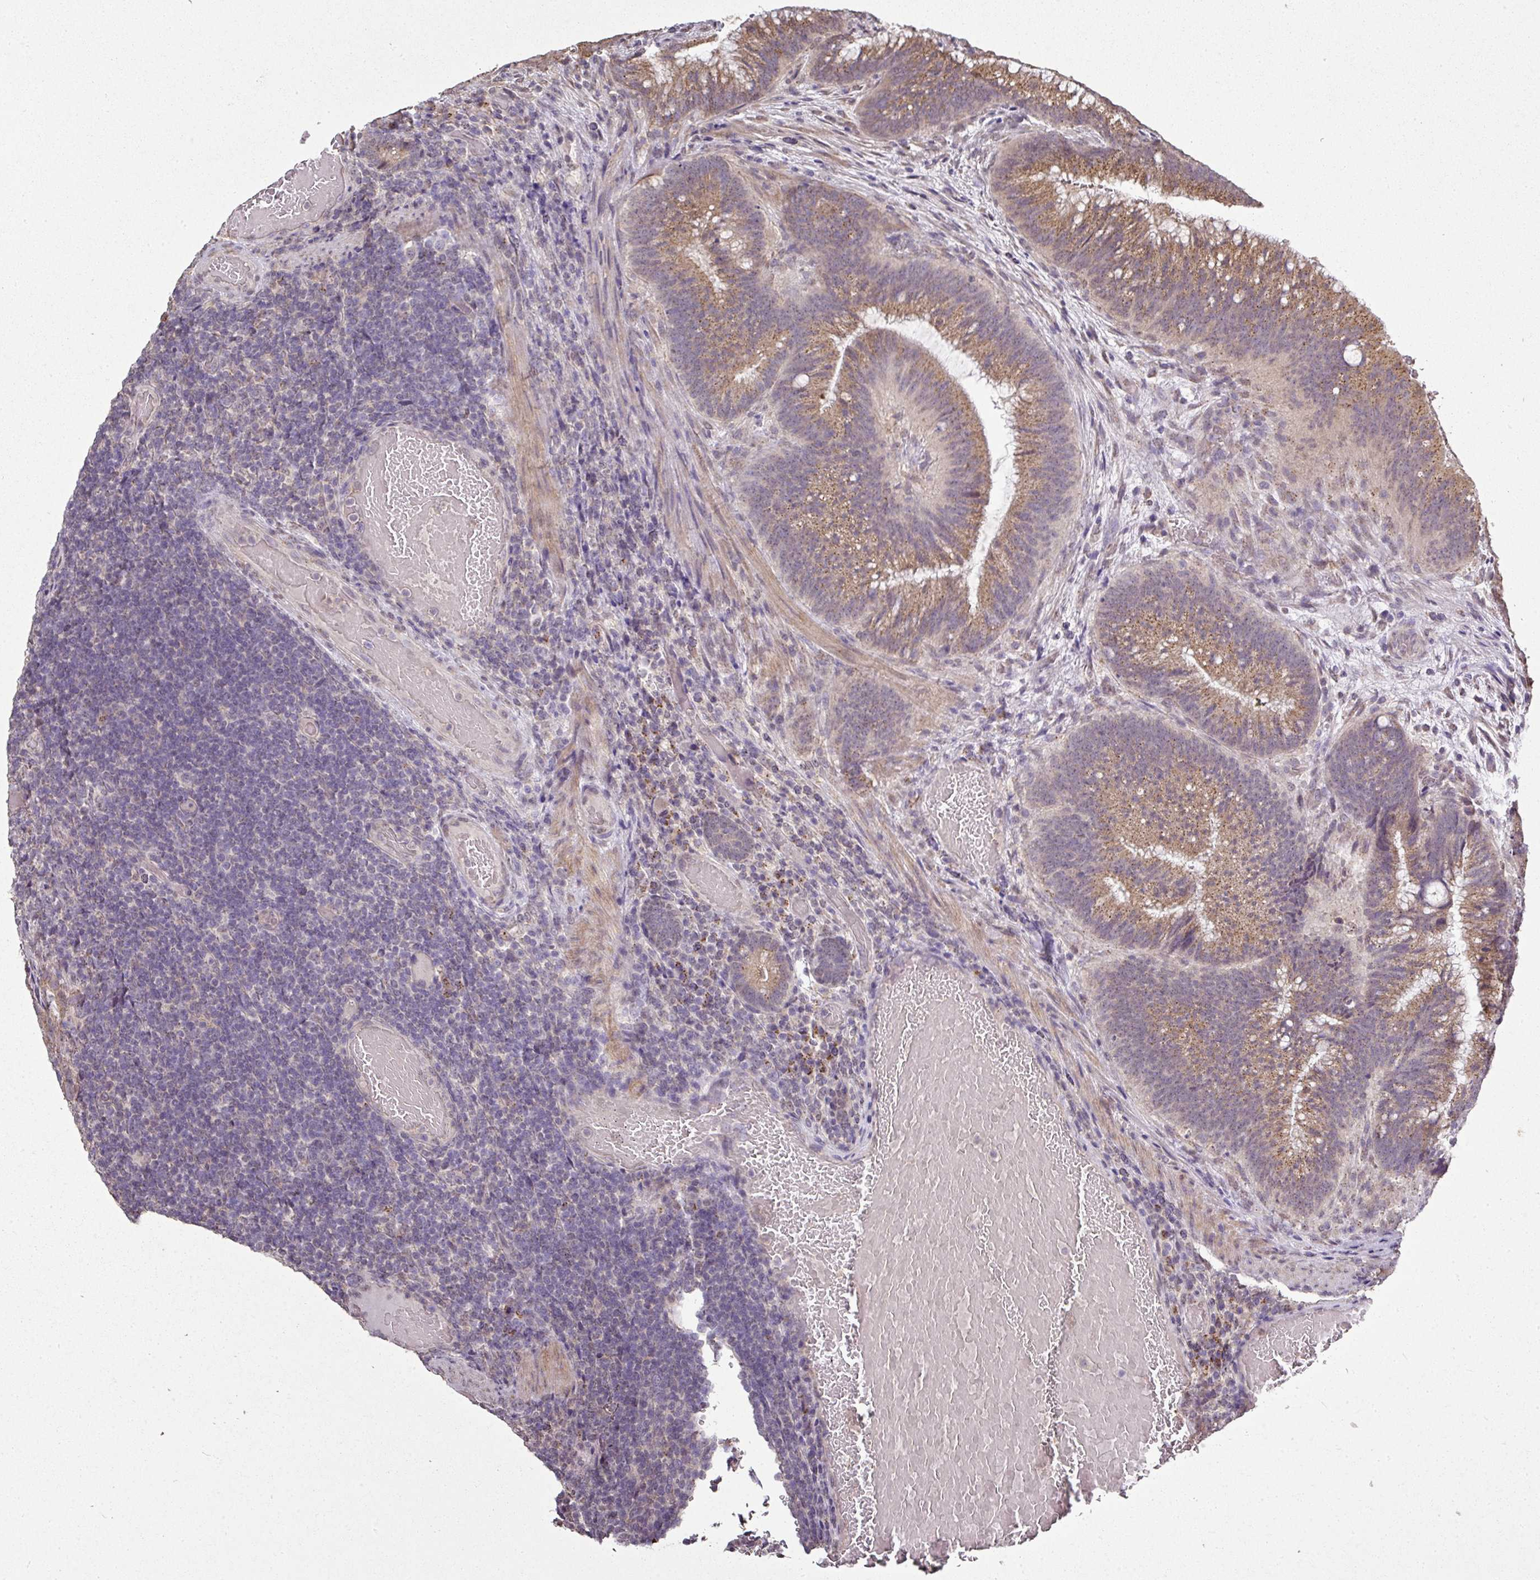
{"staining": {"intensity": "moderate", "quantity": ">75%", "location": "cytoplasmic/membranous"}, "tissue": "colorectal cancer", "cell_type": "Tumor cells", "image_type": "cancer", "snomed": [{"axis": "morphology", "description": "Adenocarcinoma, NOS"}, {"axis": "topography", "description": "Colon"}], "caption": "Immunohistochemistry photomicrograph of neoplastic tissue: human colorectal cancer stained using immunohistochemistry (IHC) displays medium levels of moderate protein expression localized specifically in the cytoplasmic/membranous of tumor cells, appearing as a cytoplasmic/membranous brown color.", "gene": "JPH2", "patient": {"sex": "female", "age": 43}}